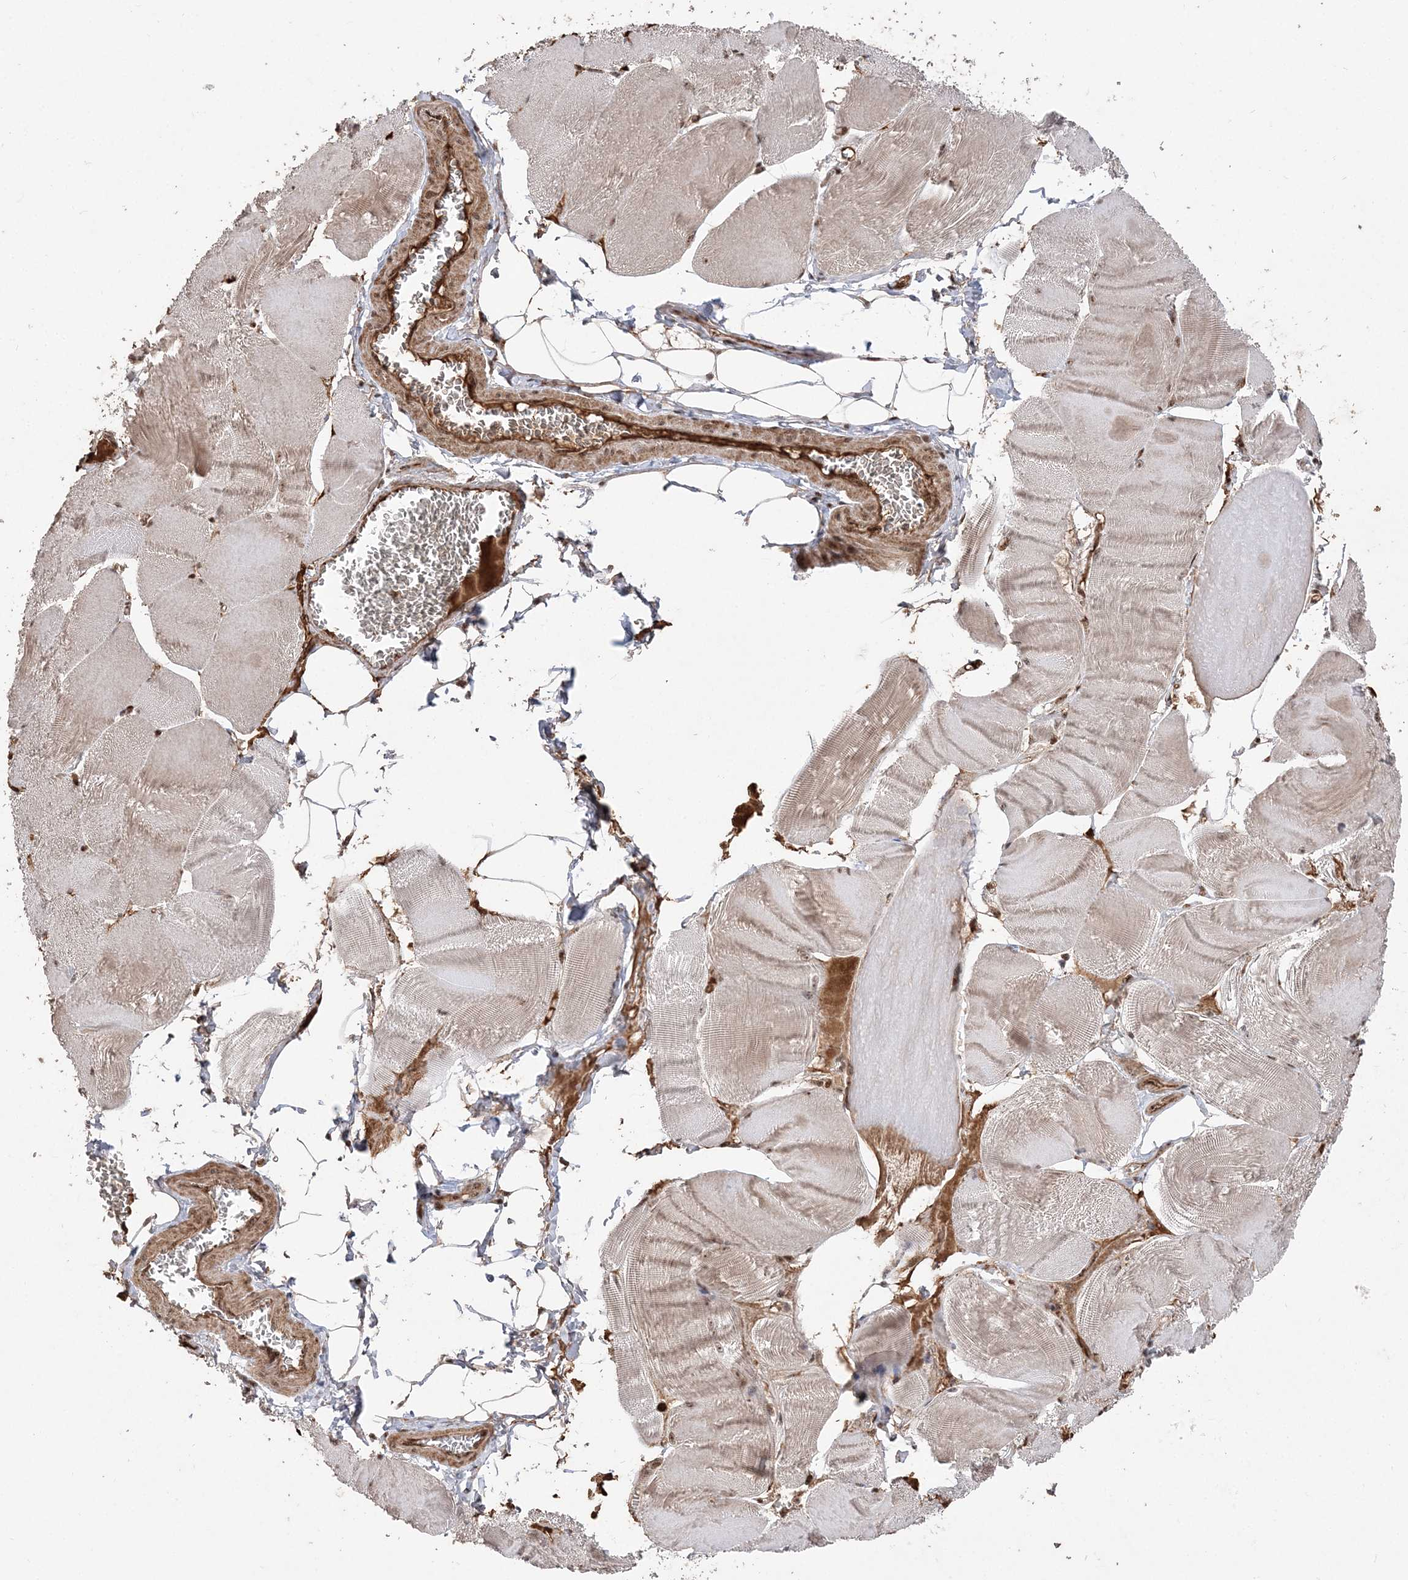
{"staining": {"intensity": "moderate", "quantity": "<25%", "location": "cytoplasmic/membranous,nuclear"}, "tissue": "skeletal muscle", "cell_type": "Myocytes", "image_type": "normal", "snomed": [{"axis": "morphology", "description": "Normal tissue, NOS"}, {"axis": "morphology", "description": "Basal cell carcinoma"}, {"axis": "topography", "description": "Skeletal muscle"}], "caption": "An immunohistochemistry photomicrograph of benign tissue is shown. Protein staining in brown shows moderate cytoplasmic/membranous,nuclear positivity in skeletal muscle within myocytes.", "gene": "RBM17", "patient": {"sex": "female", "age": 64}}